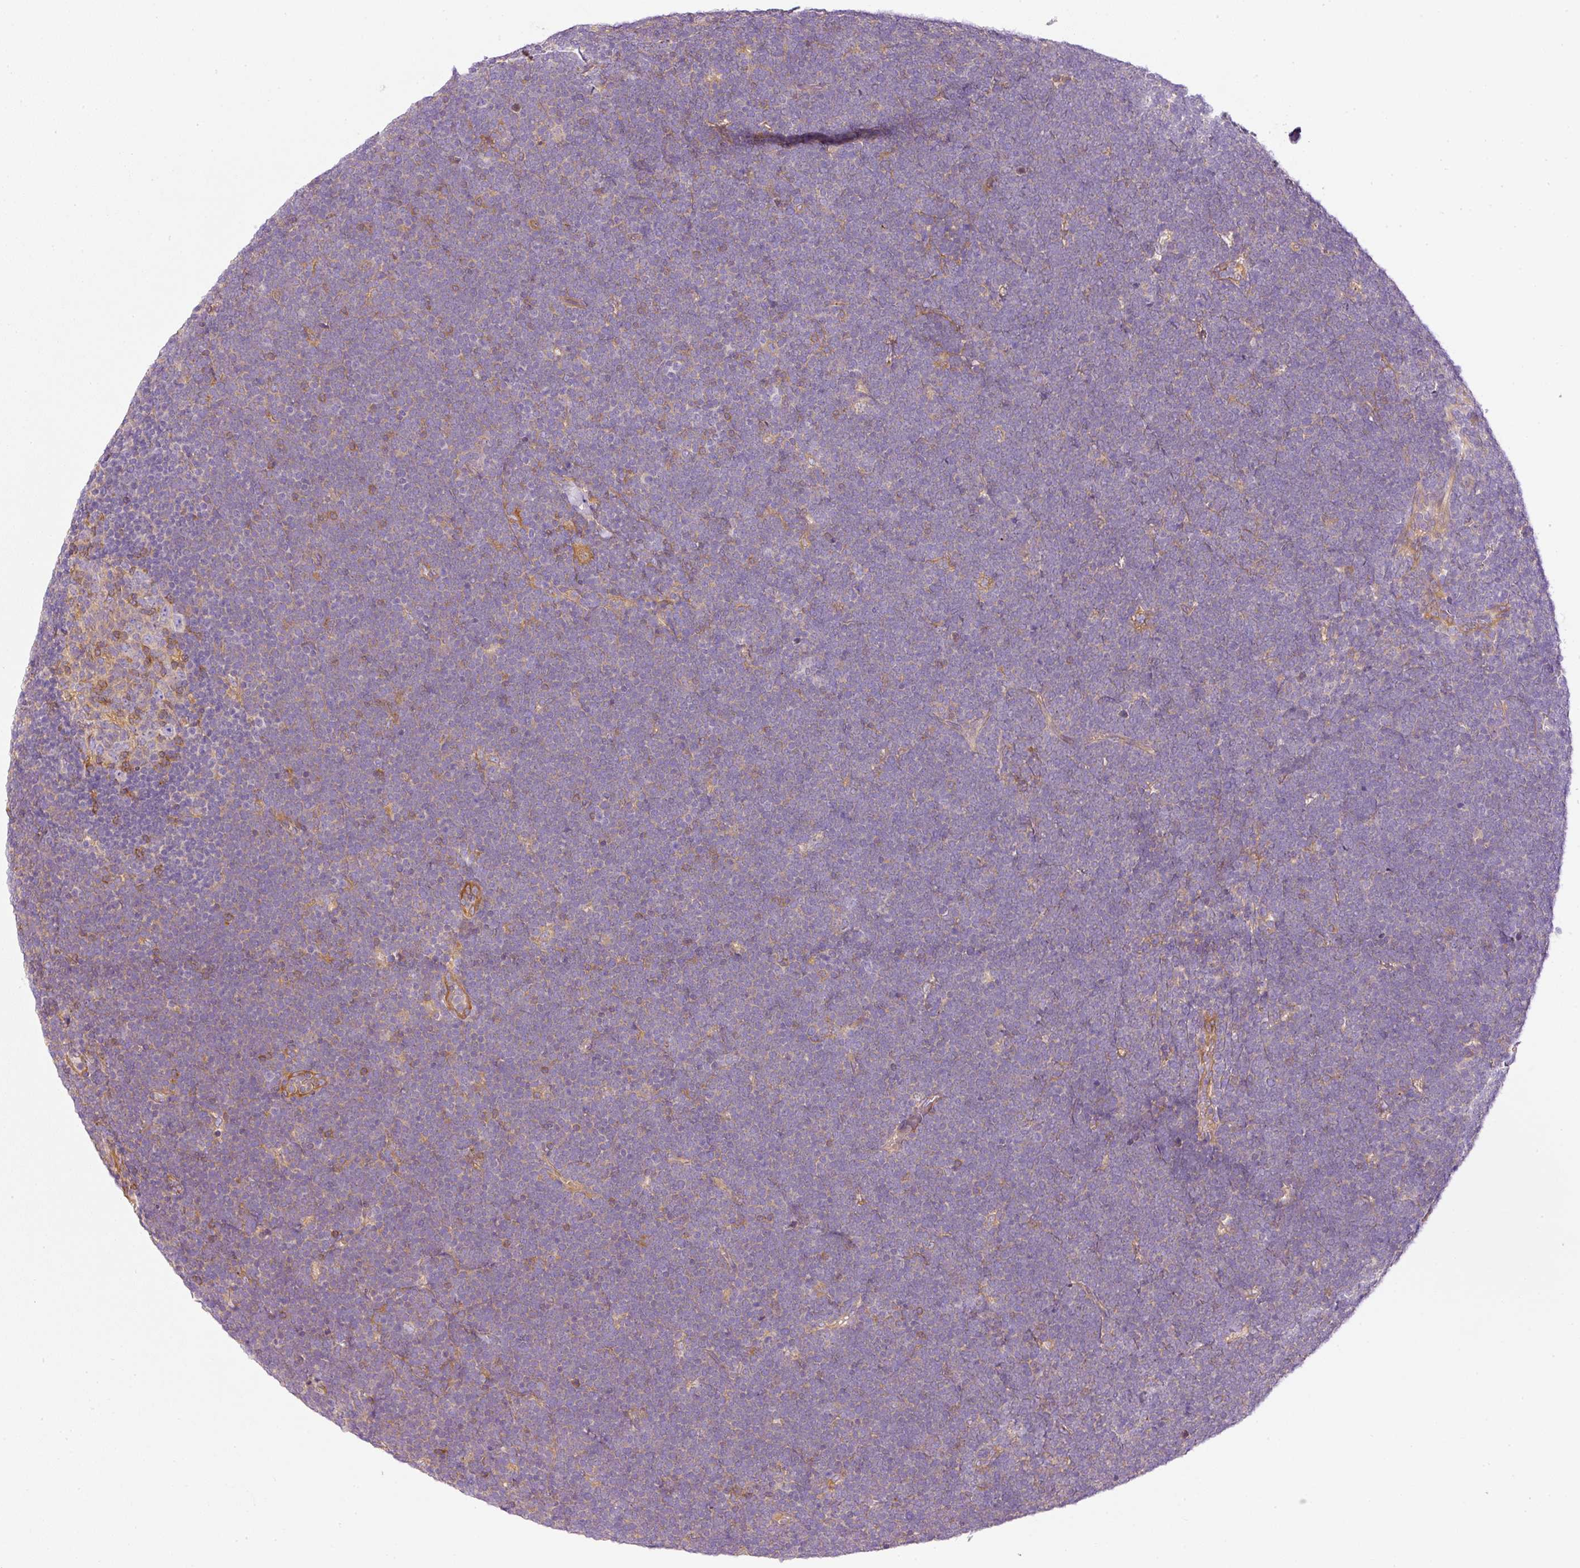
{"staining": {"intensity": "negative", "quantity": "none", "location": "none"}, "tissue": "lymphoma", "cell_type": "Tumor cells", "image_type": "cancer", "snomed": [{"axis": "morphology", "description": "Malignant lymphoma, non-Hodgkin's type, High grade"}, {"axis": "topography", "description": "Lymph node"}], "caption": "DAB (3,3'-diaminobenzidine) immunohistochemical staining of human lymphoma demonstrates no significant expression in tumor cells. Brightfield microscopy of immunohistochemistry stained with DAB (3,3'-diaminobenzidine) (brown) and hematoxylin (blue), captured at high magnification.", "gene": "TBC1D2B", "patient": {"sex": "male", "age": 13}}